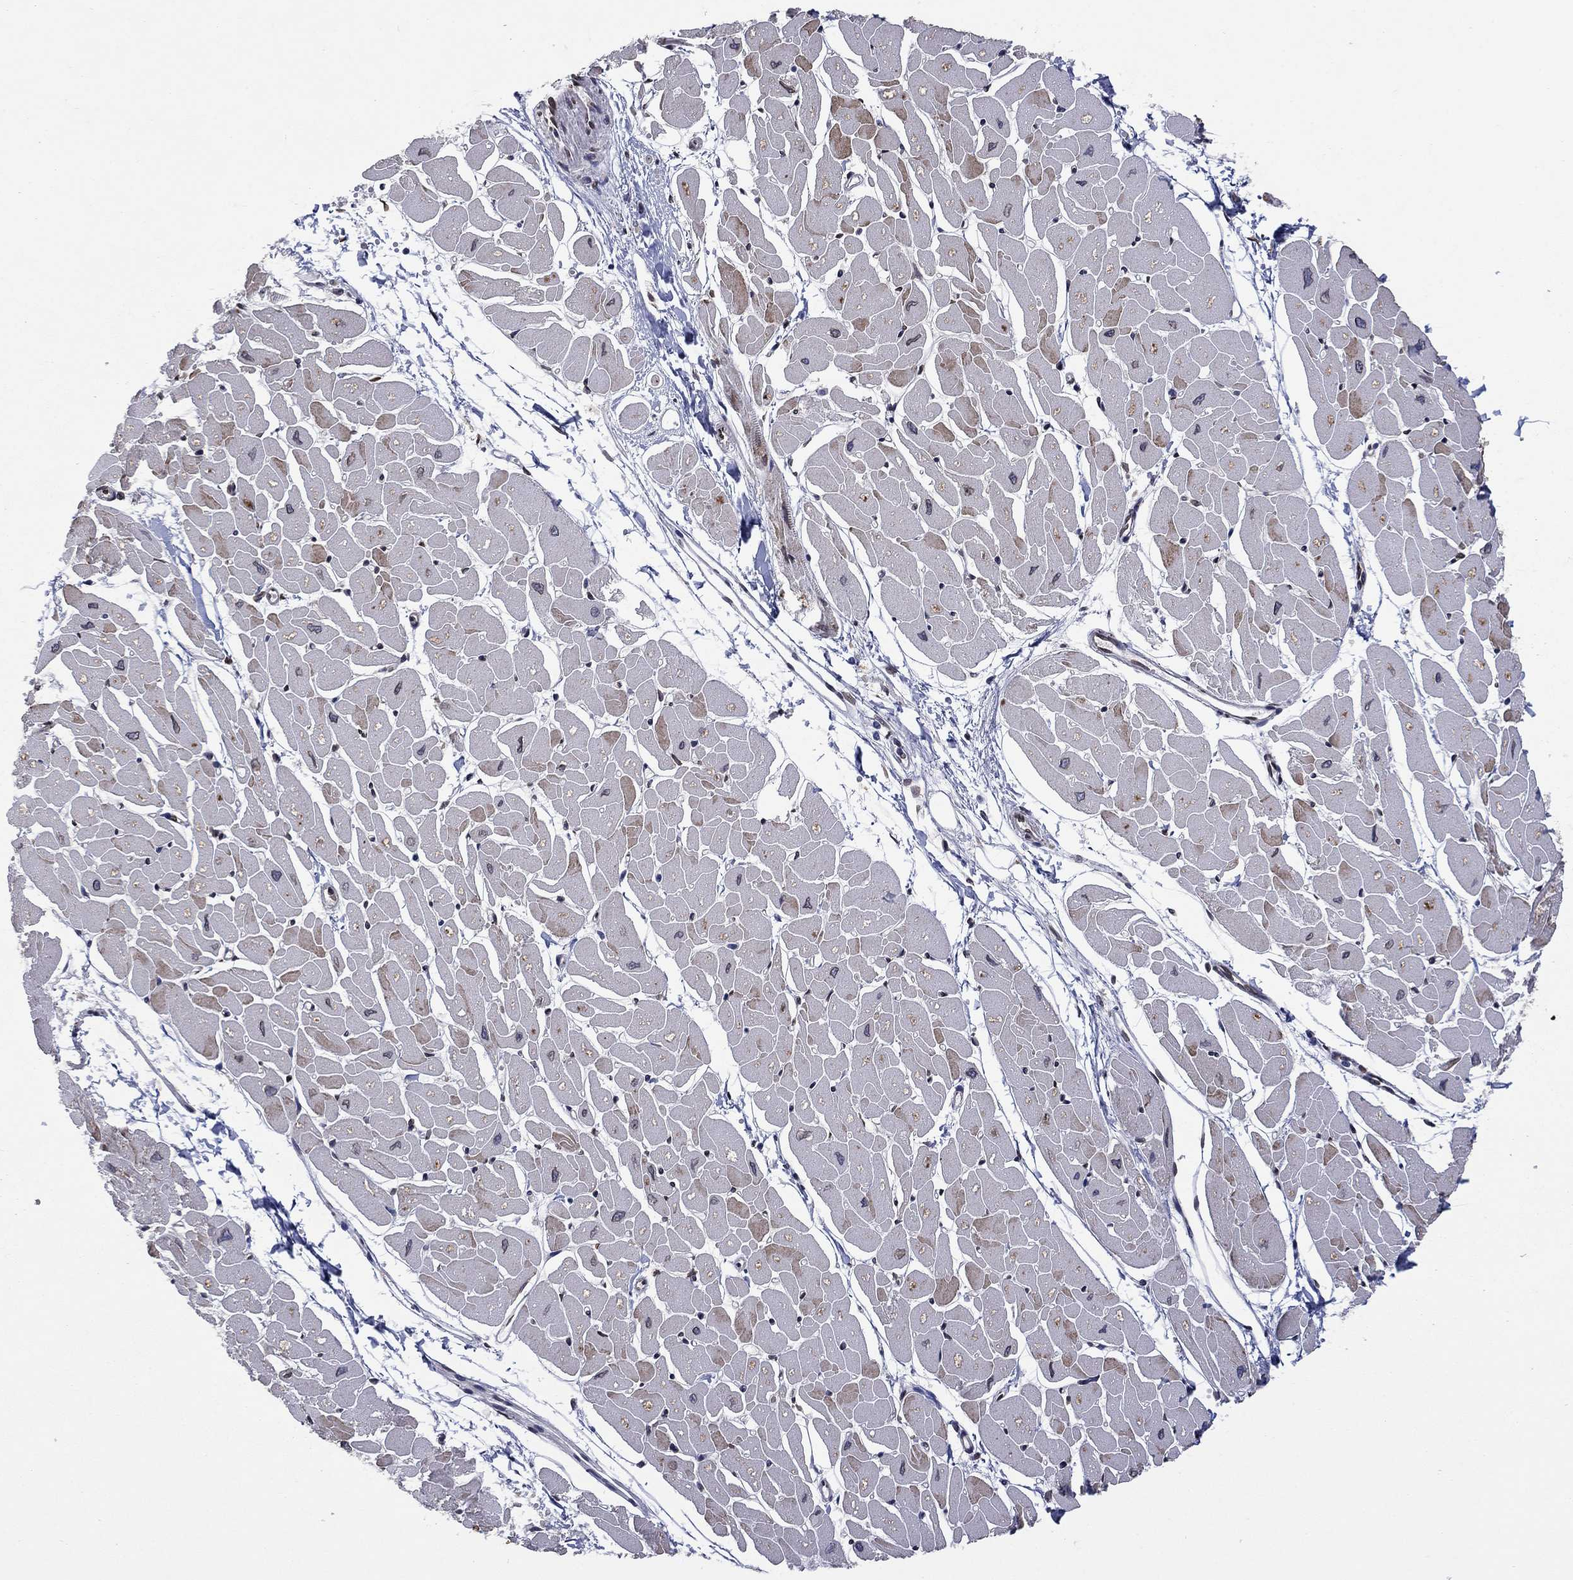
{"staining": {"intensity": "moderate", "quantity": "25%-75%", "location": "cytoplasmic/membranous"}, "tissue": "heart muscle", "cell_type": "Cardiomyocytes", "image_type": "normal", "snomed": [{"axis": "morphology", "description": "Normal tissue, NOS"}, {"axis": "topography", "description": "Heart"}], "caption": "Cardiomyocytes demonstrate moderate cytoplasmic/membranous positivity in about 25%-75% of cells in unremarkable heart muscle.", "gene": "EMC9", "patient": {"sex": "male", "age": 57}}